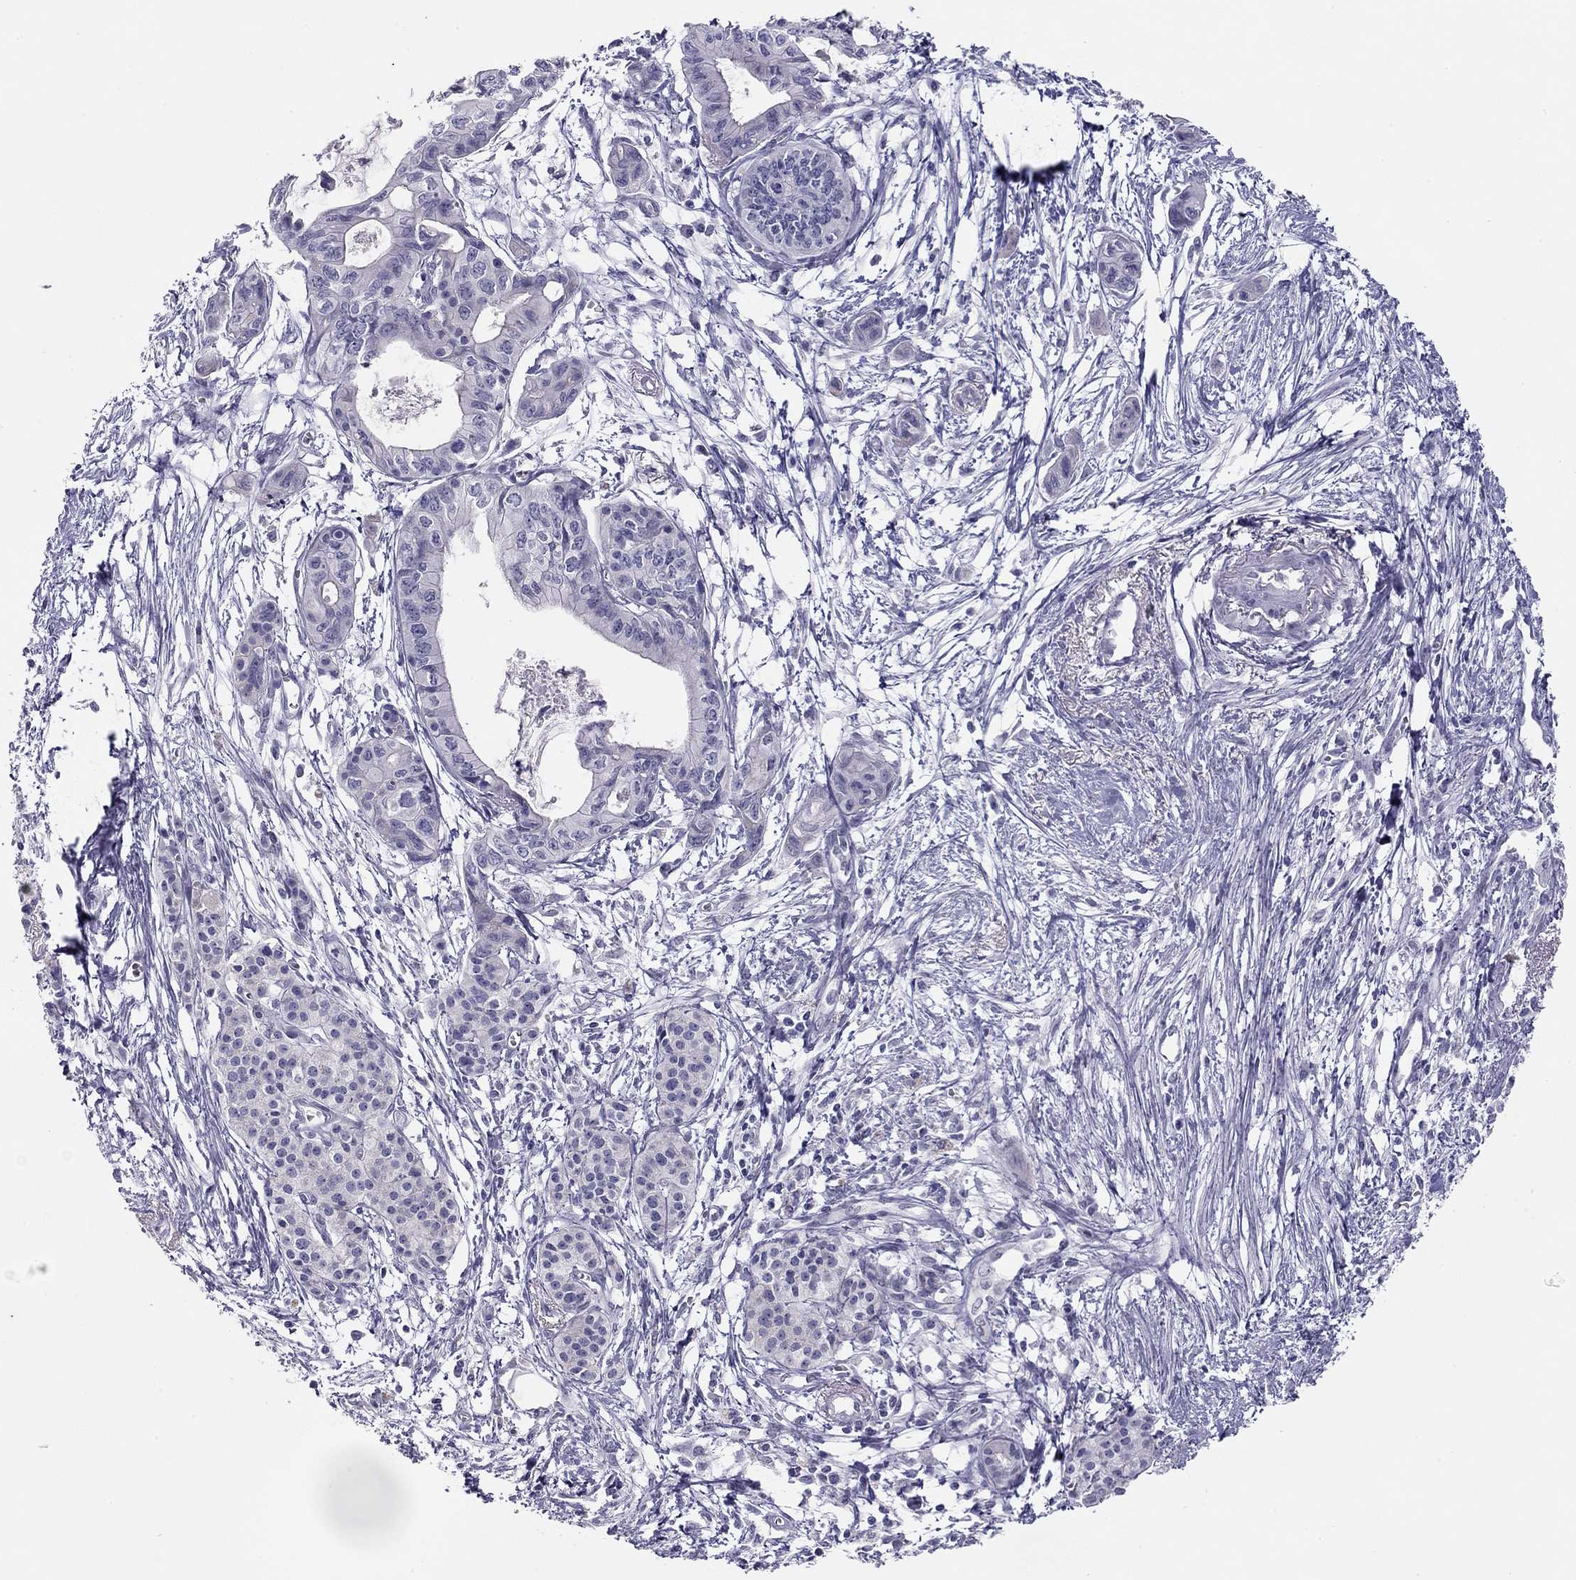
{"staining": {"intensity": "negative", "quantity": "none", "location": "none"}, "tissue": "pancreatic cancer", "cell_type": "Tumor cells", "image_type": "cancer", "snomed": [{"axis": "morphology", "description": "Adenocarcinoma, NOS"}, {"axis": "topography", "description": "Pancreas"}], "caption": "Tumor cells show no significant protein staining in adenocarcinoma (pancreatic).", "gene": "KCNV2", "patient": {"sex": "female", "age": 76}}